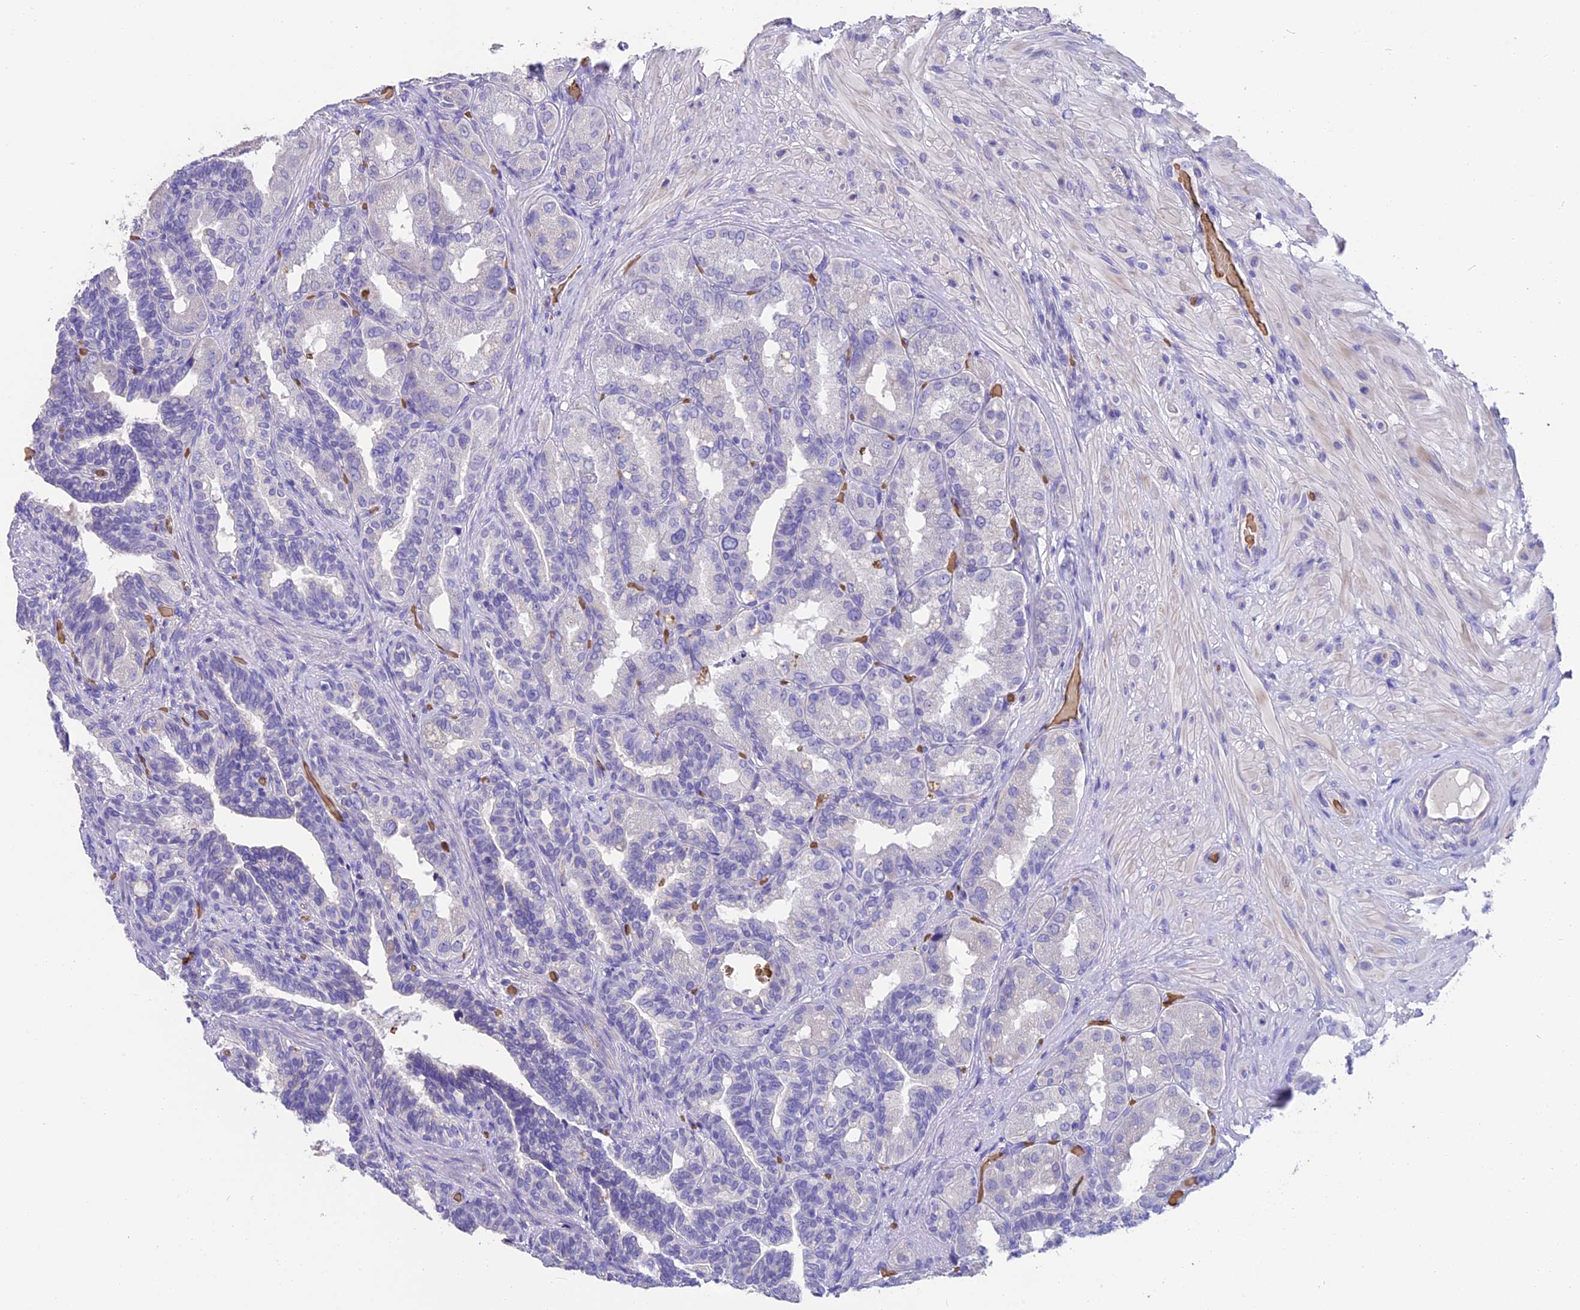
{"staining": {"intensity": "negative", "quantity": "none", "location": "none"}, "tissue": "seminal vesicle", "cell_type": "Glandular cells", "image_type": "normal", "snomed": [{"axis": "morphology", "description": "Normal tissue, NOS"}, {"axis": "topography", "description": "Seminal veicle"}, {"axis": "topography", "description": "Peripheral nerve tissue"}], "caption": "High magnification brightfield microscopy of unremarkable seminal vesicle stained with DAB (brown) and counterstained with hematoxylin (blue): glandular cells show no significant staining. (DAB immunohistochemistry with hematoxylin counter stain).", "gene": "TNNC2", "patient": {"sex": "male", "age": 63}}